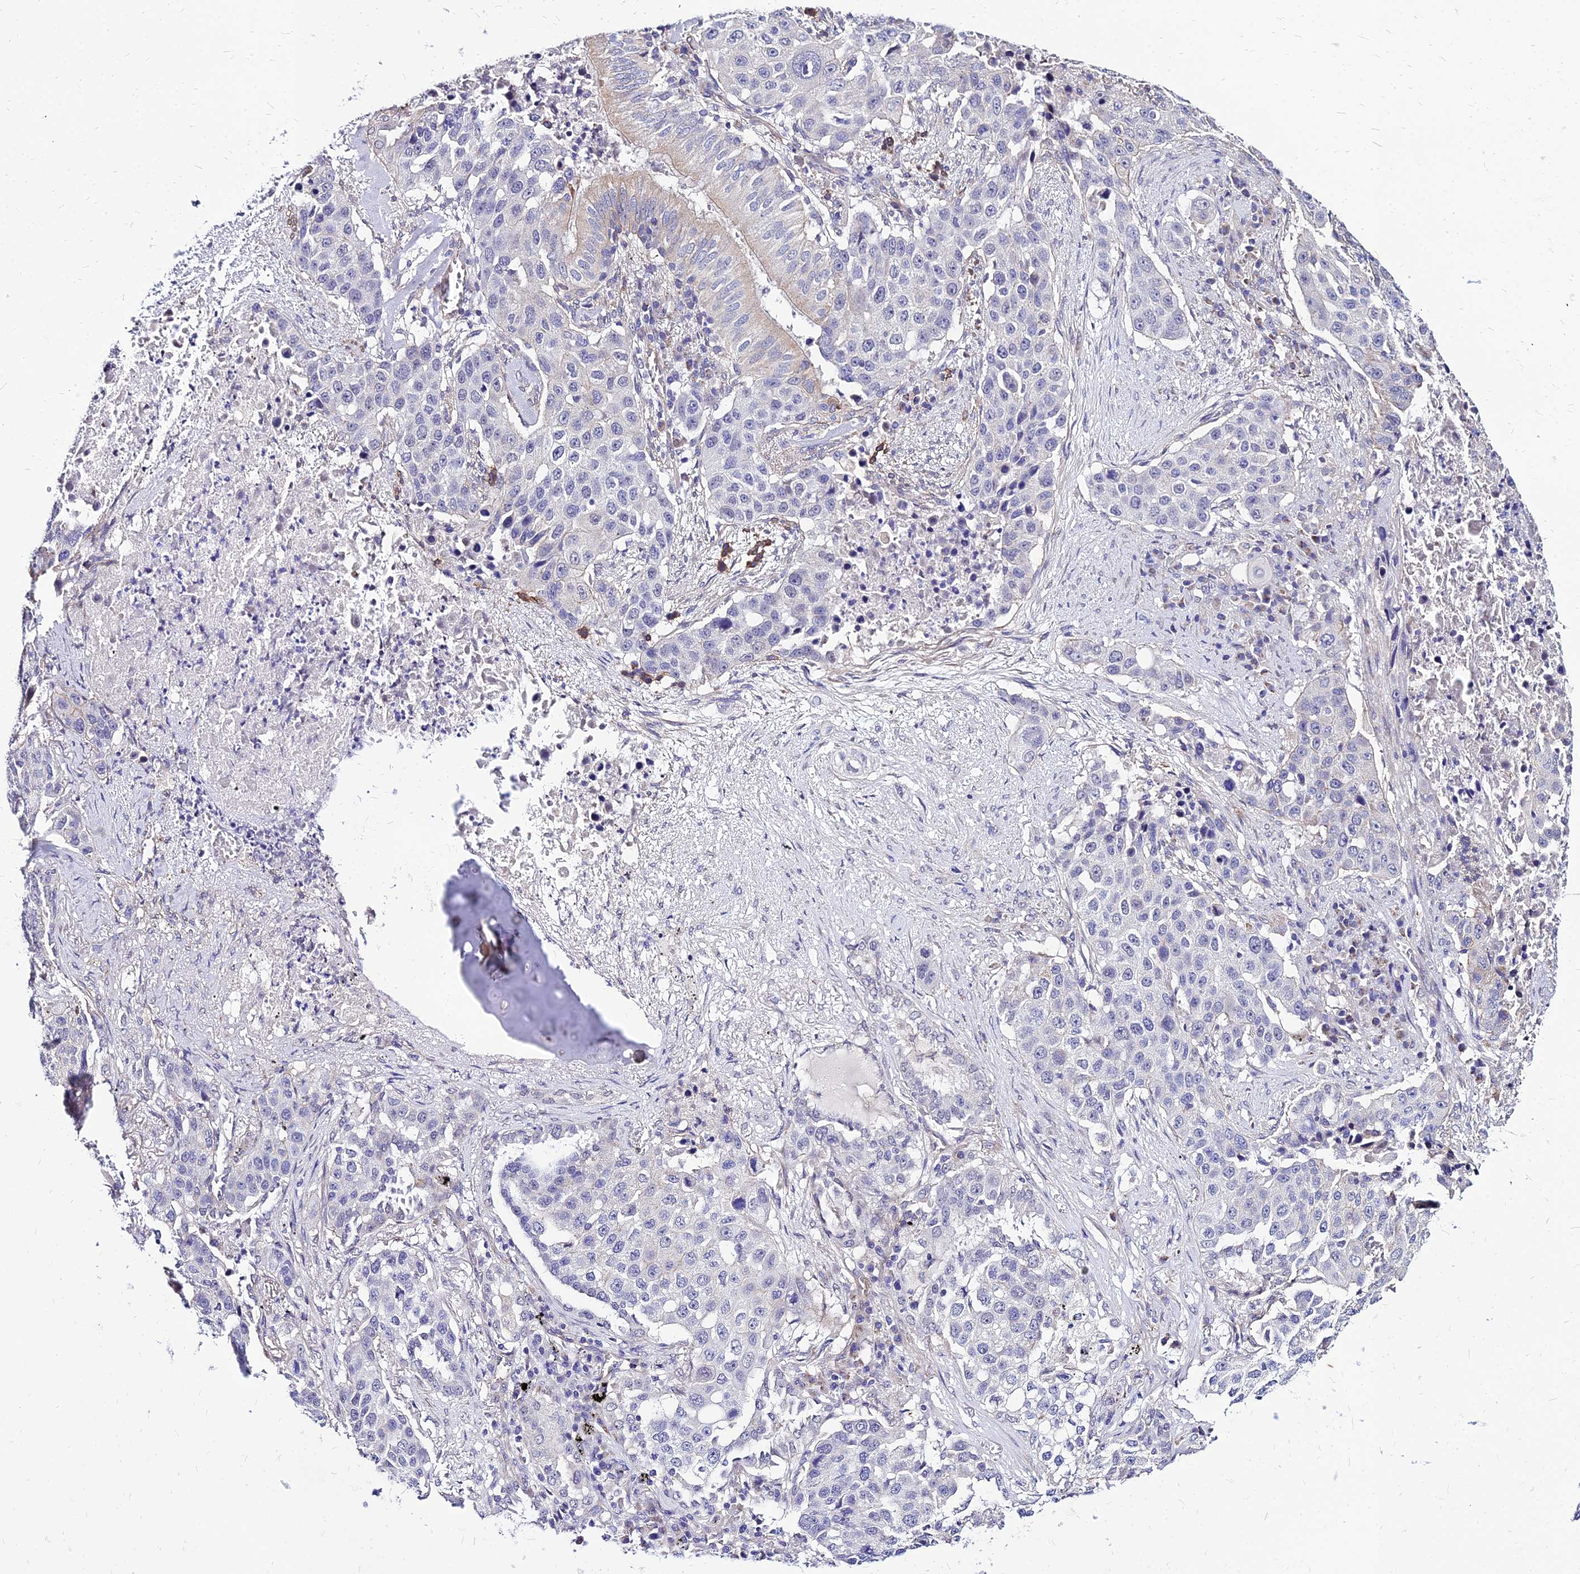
{"staining": {"intensity": "negative", "quantity": "none", "location": "none"}, "tissue": "lung cancer", "cell_type": "Tumor cells", "image_type": "cancer", "snomed": [{"axis": "morphology", "description": "Squamous cell carcinoma, NOS"}, {"axis": "topography", "description": "Lung"}], "caption": "Human squamous cell carcinoma (lung) stained for a protein using immunohistochemistry (IHC) exhibits no expression in tumor cells.", "gene": "YEATS2", "patient": {"sex": "female", "age": 63}}